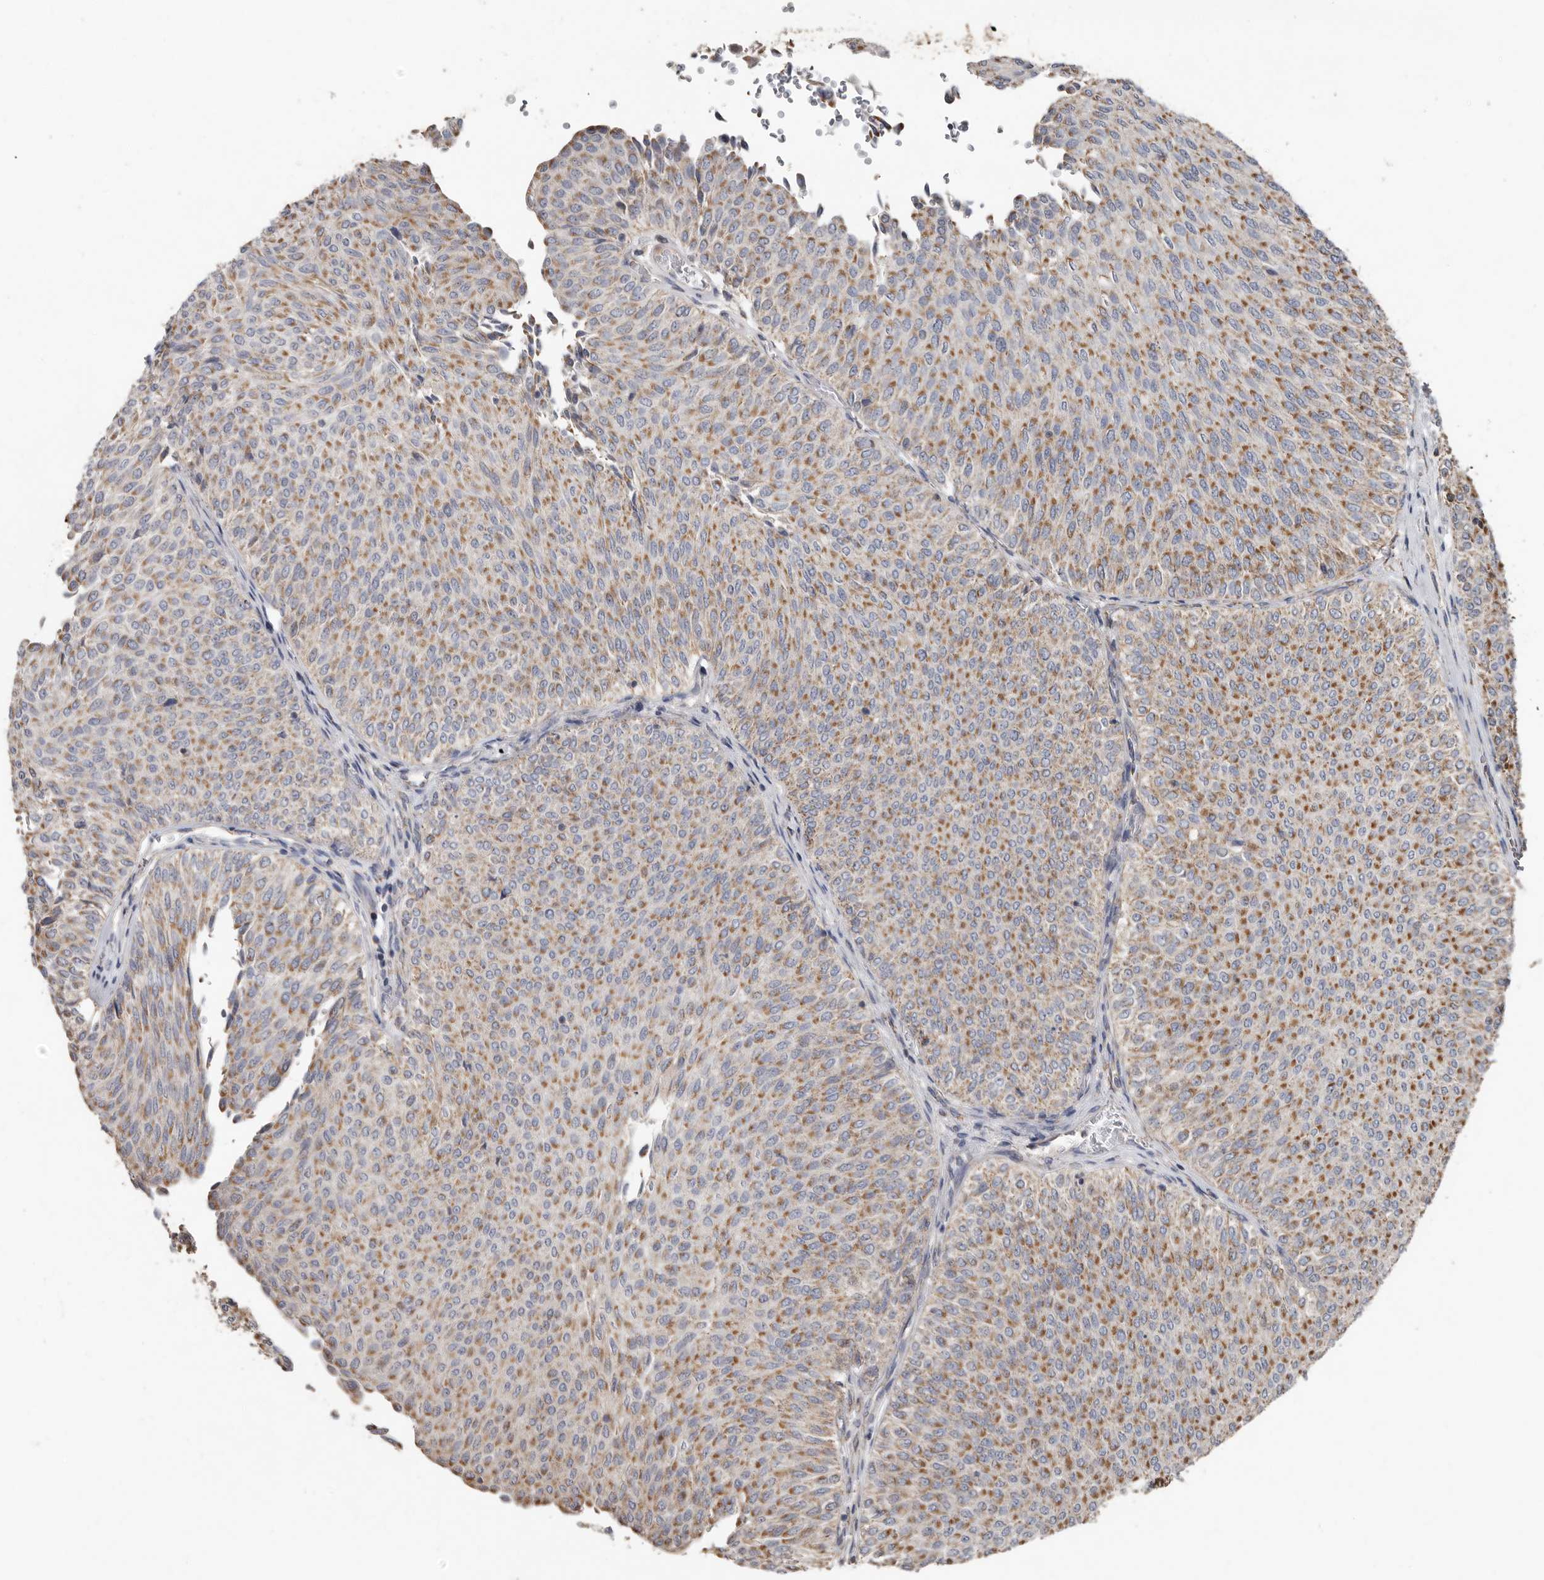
{"staining": {"intensity": "strong", "quantity": "25%-75%", "location": "cytoplasmic/membranous"}, "tissue": "urothelial cancer", "cell_type": "Tumor cells", "image_type": "cancer", "snomed": [{"axis": "morphology", "description": "Urothelial carcinoma, Low grade"}, {"axis": "topography", "description": "Urinary bladder"}], "caption": "Immunohistochemical staining of low-grade urothelial carcinoma reveals strong cytoplasmic/membranous protein positivity in about 25%-75% of tumor cells.", "gene": "KIF26B", "patient": {"sex": "male", "age": 78}}